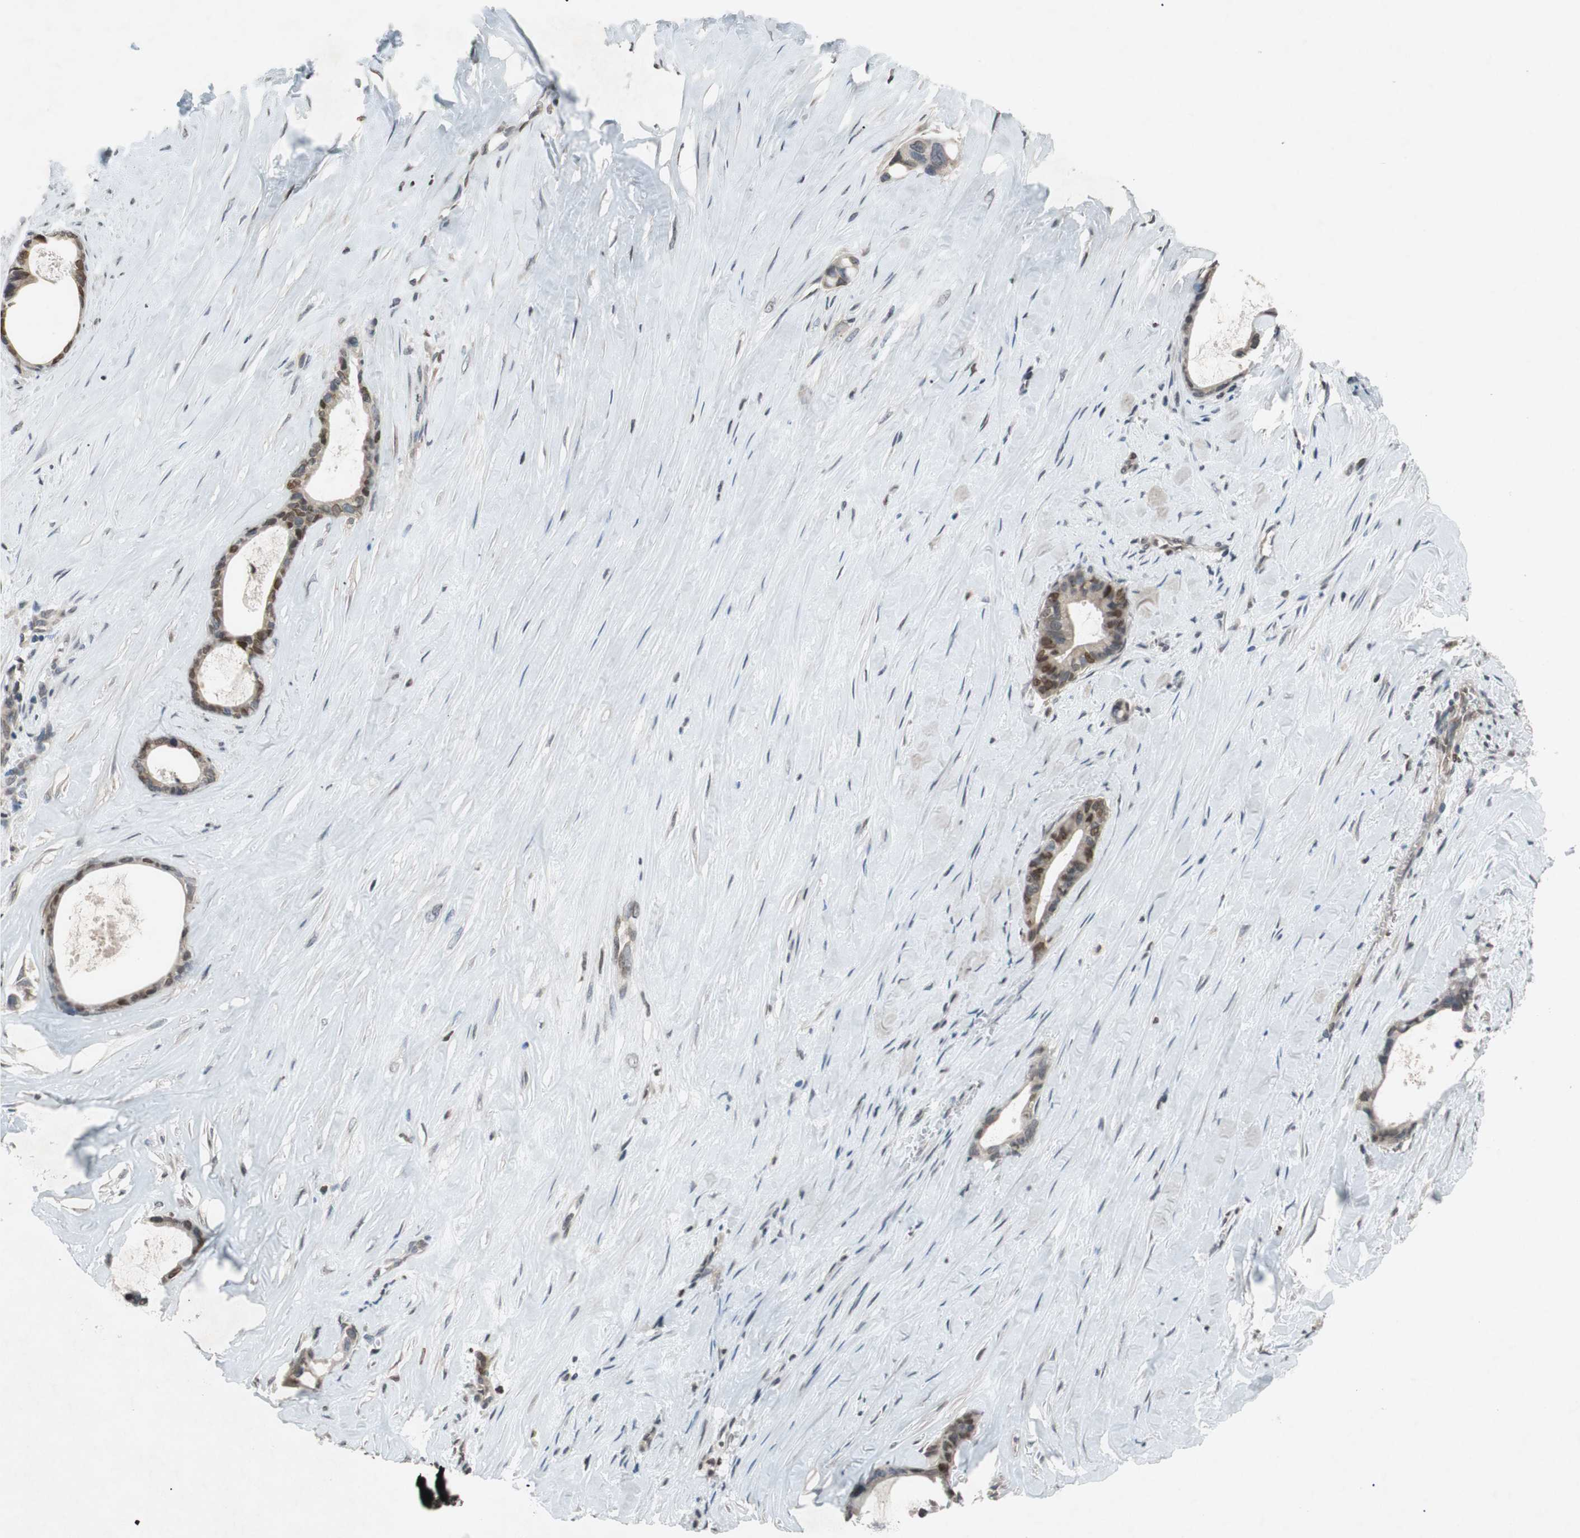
{"staining": {"intensity": "moderate", "quantity": "25%-75%", "location": "cytoplasmic/membranous,nuclear"}, "tissue": "liver cancer", "cell_type": "Tumor cells", "image_type": "cancer", "snomed": [{"axis": "morphology", "description": "Cholangiocarcinoma"}, {"axis": "topography", "description": "Liver"}], "caption": "This photomicrograph displays immunohistochemistry (IHC) staining of cholangiocarcinoma (liver), with medium moderate cytoplasmic/membranous and nuclear staining in approximately 25%-75% of tumor cells.", "gene": "MCM6", "patient": {"sex": "female", "age": 55}}